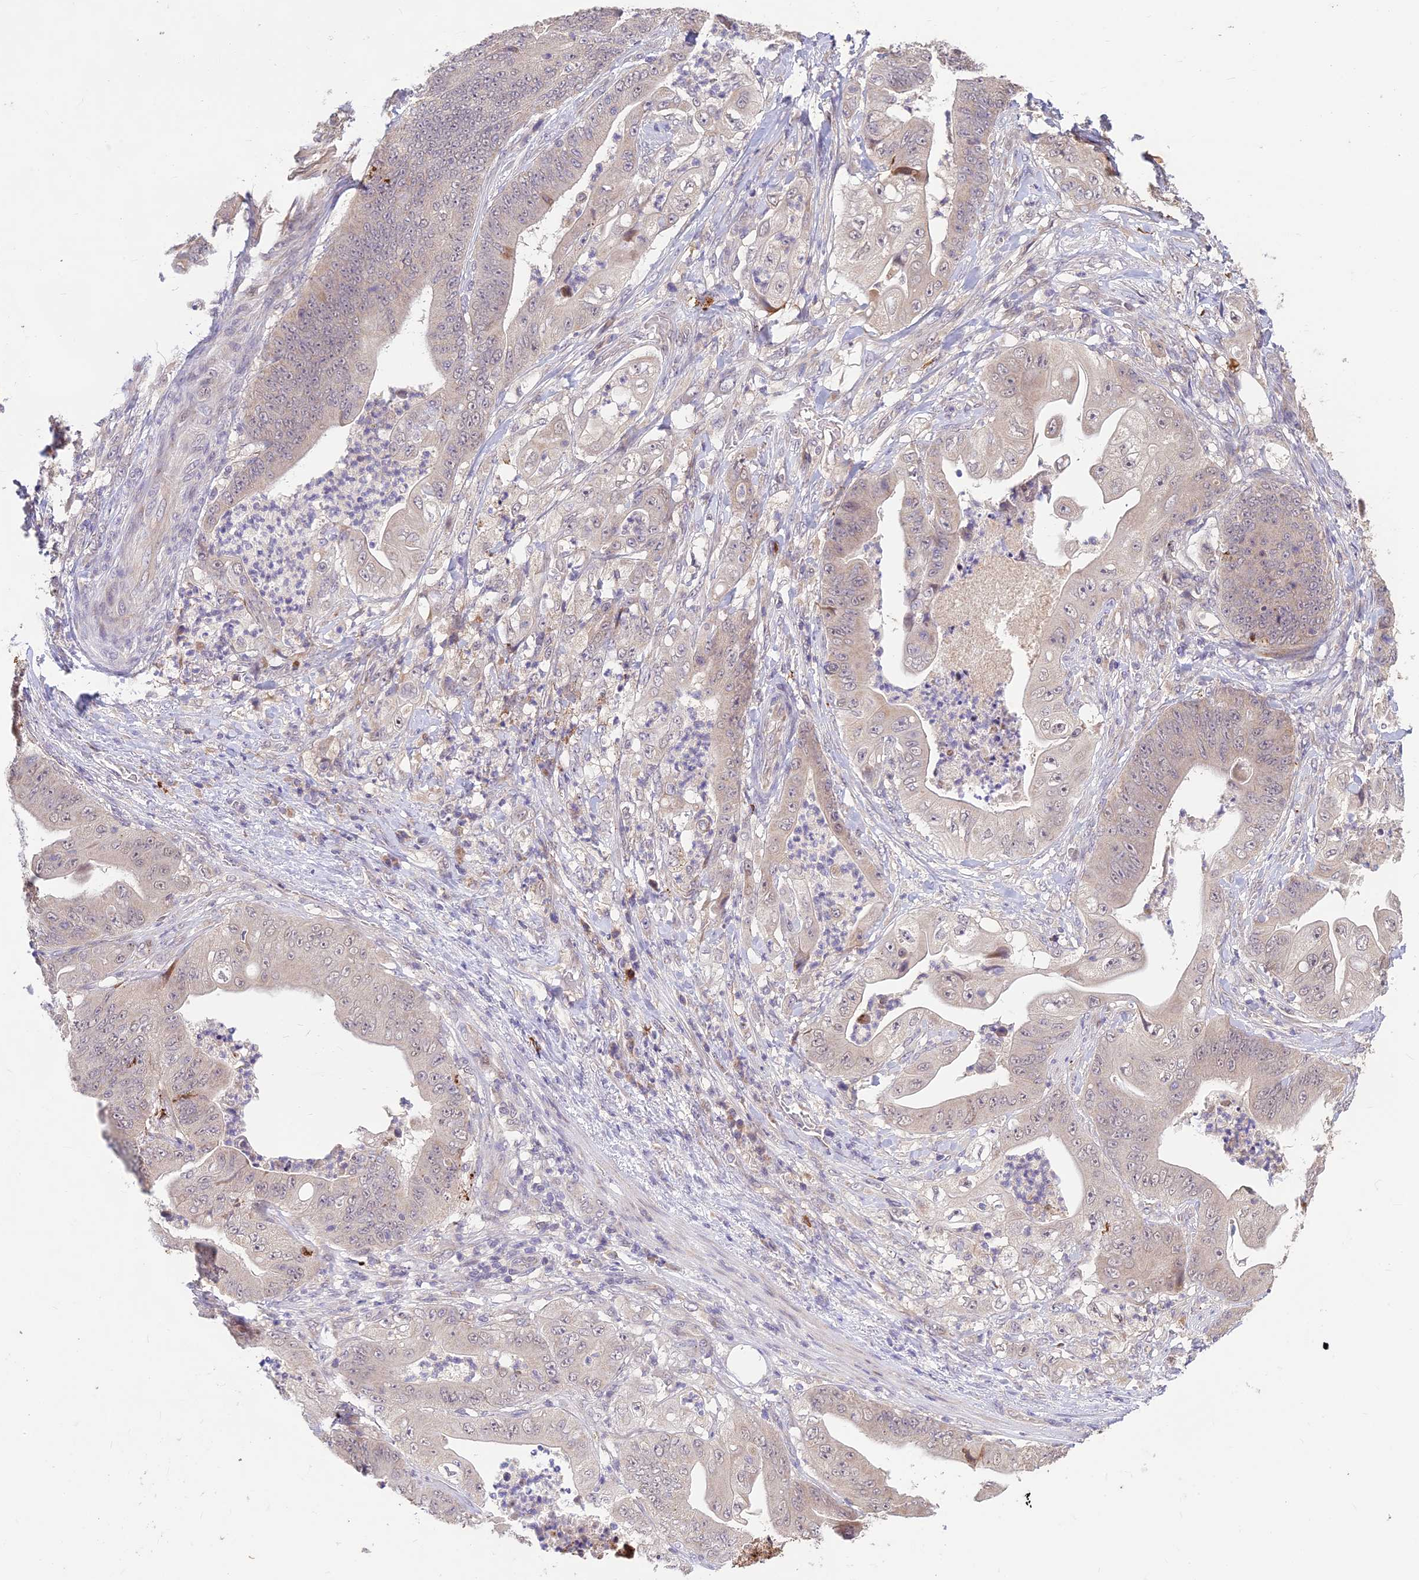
{"staining": {"intensity": "negative", "quantity": "none", "location": "none"}, "tissue": "stomach cancer", "cell_type": "Tumor cells", "image_type": "cancer", "snomed": [{"axis": "morphology", "description": "Adenocarcinoma, NOS"}, {"axis": "topography", "description": "Stomach"}], "caption": "DAB immunohistochemical staining of human adenocarcinoma (stomach) shows no significant expression in tumor cells. (Stains: DAB immunohistochemistry (IHC) with hematoxylin counter stain, Microscopy: brightfield microscopy at high magnification).", "gene": "ASPDH", "patient": {"sex": "female", "age": 73}}